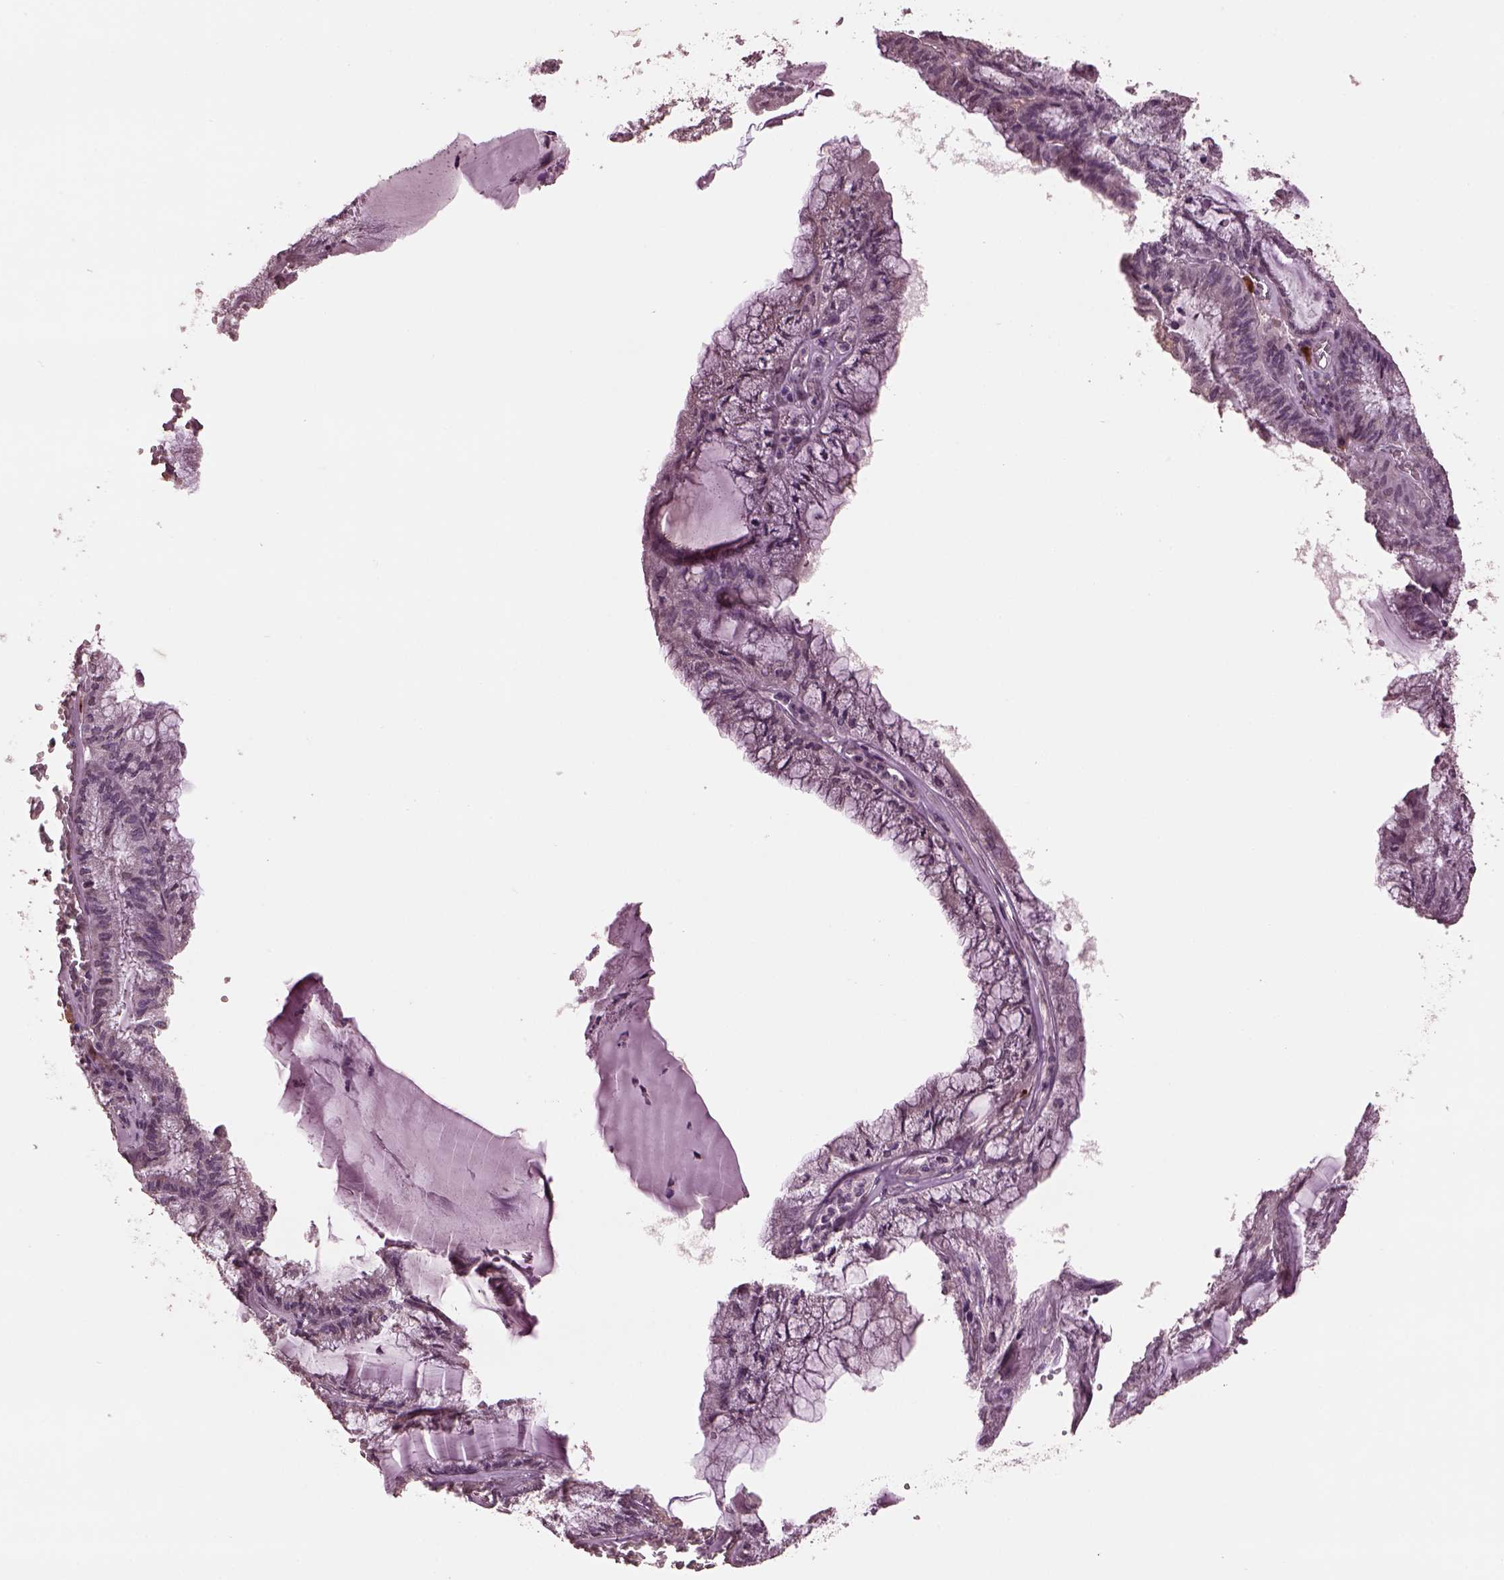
{"staining": {"intensity": "negative", "quantity": "none", "location": "none"}, "tissue": "endometrial cancer", "cell_type": "Tumor cells", "image_type": "cancer", "snomed": [{"axis": "morphology", "description": "Carcinoma, NOS"}, {"axis": "topography", "description": "Endometrium"}], "caption": "Carcinoma (endometrial) was stained to show a protein in brown. There is no significant staining in tumor cells. (DAB immunohistochemistry (IHC), high magnification).", "gene": "IL18RAP", "patient": {"sex": "female", "age": 62}}